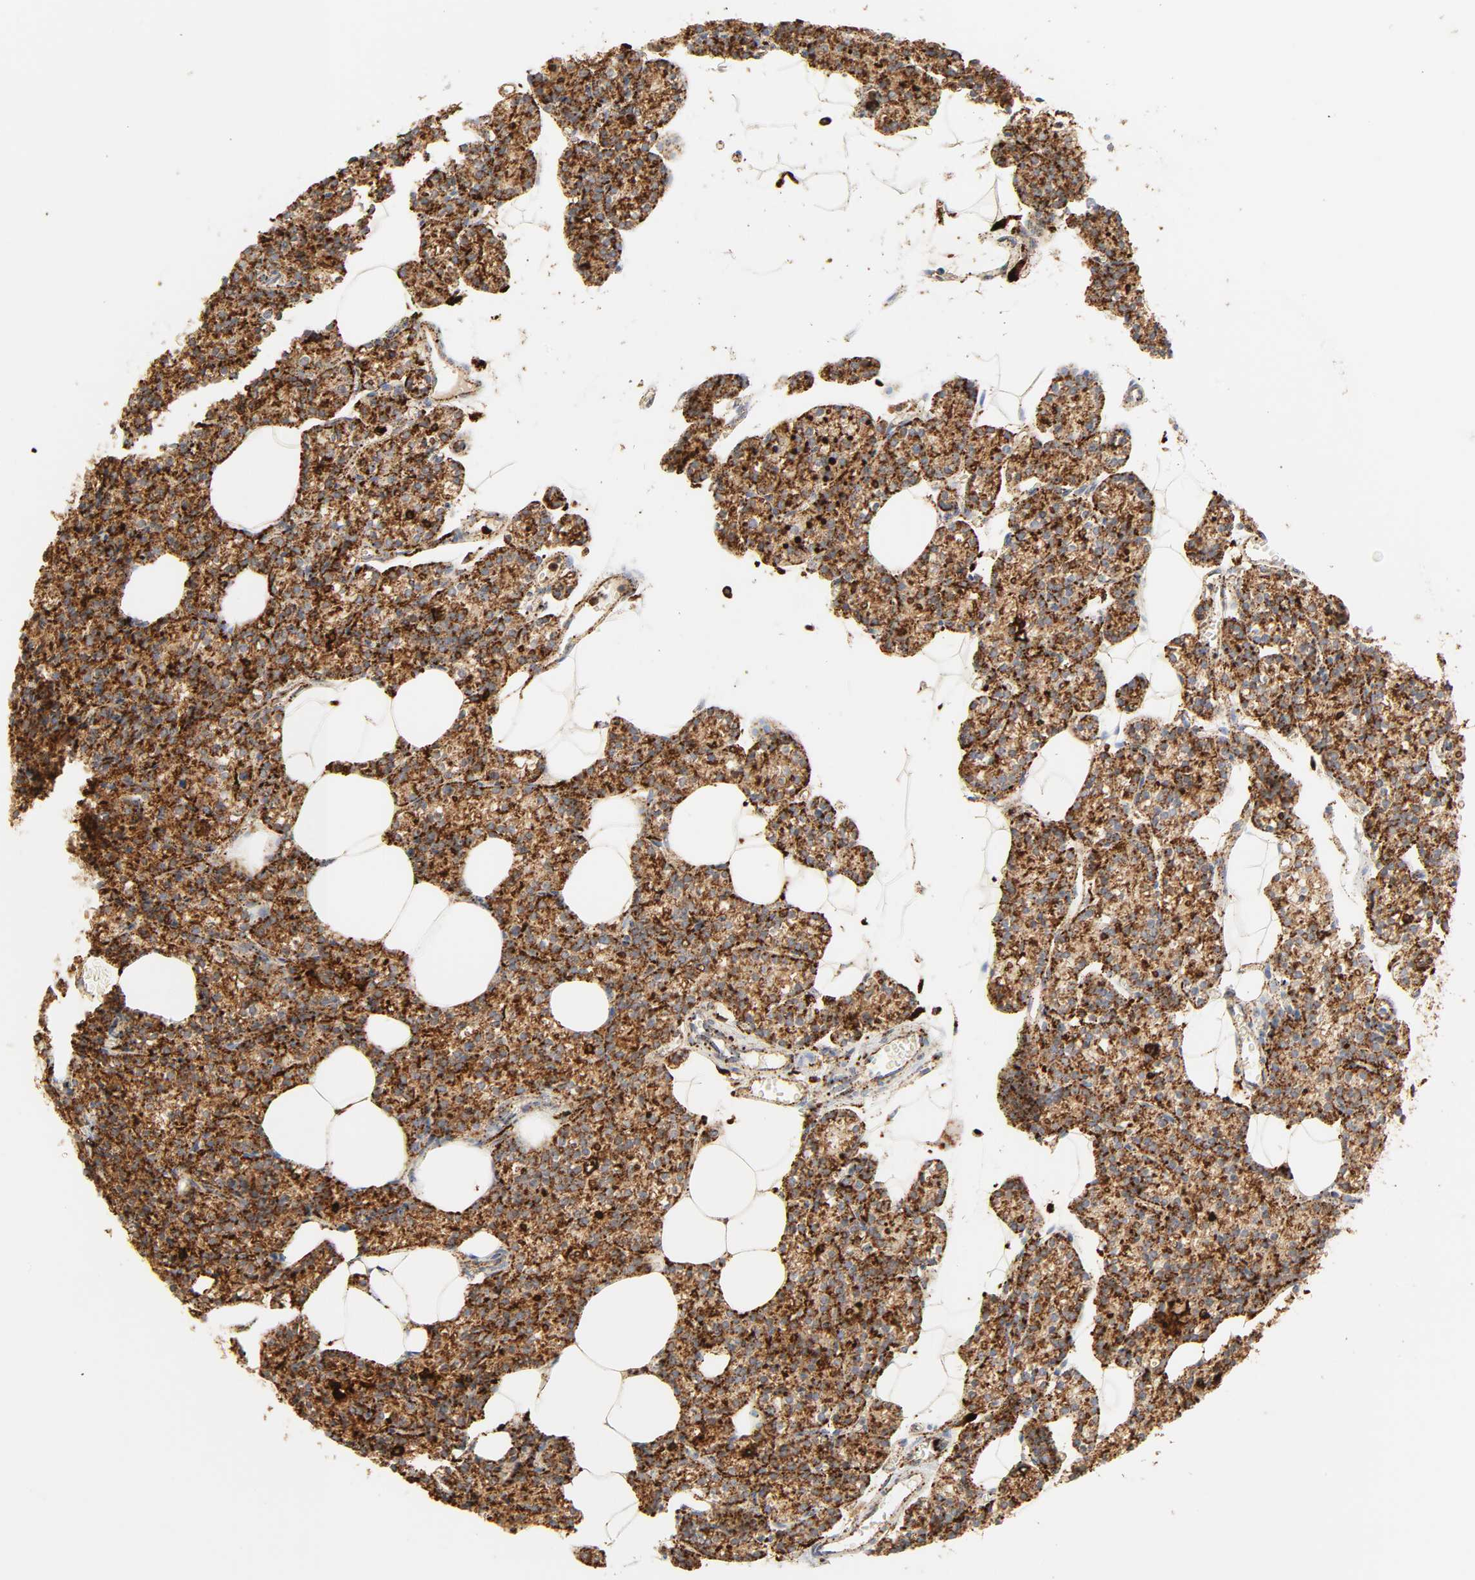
{"staining": {"intensity": "strong", "quantity": ">75%", "location": "cytoplasmic/membranous"}, "tissue": "parathyroid gland", "cell_type": "Glandular cells", "image_type": "normal", "snomed": [{"axis": "morphology", "description": "Normal tissue, NOS"}, {"axis": "topography", "description": "Parathyroid gland"}], "caption": "Human parathyroid gland stained with a protein marker exhibits strong staining in glandular cells.", "gene": "PSAP", "patient": {"sex": "female", "age": 60}}